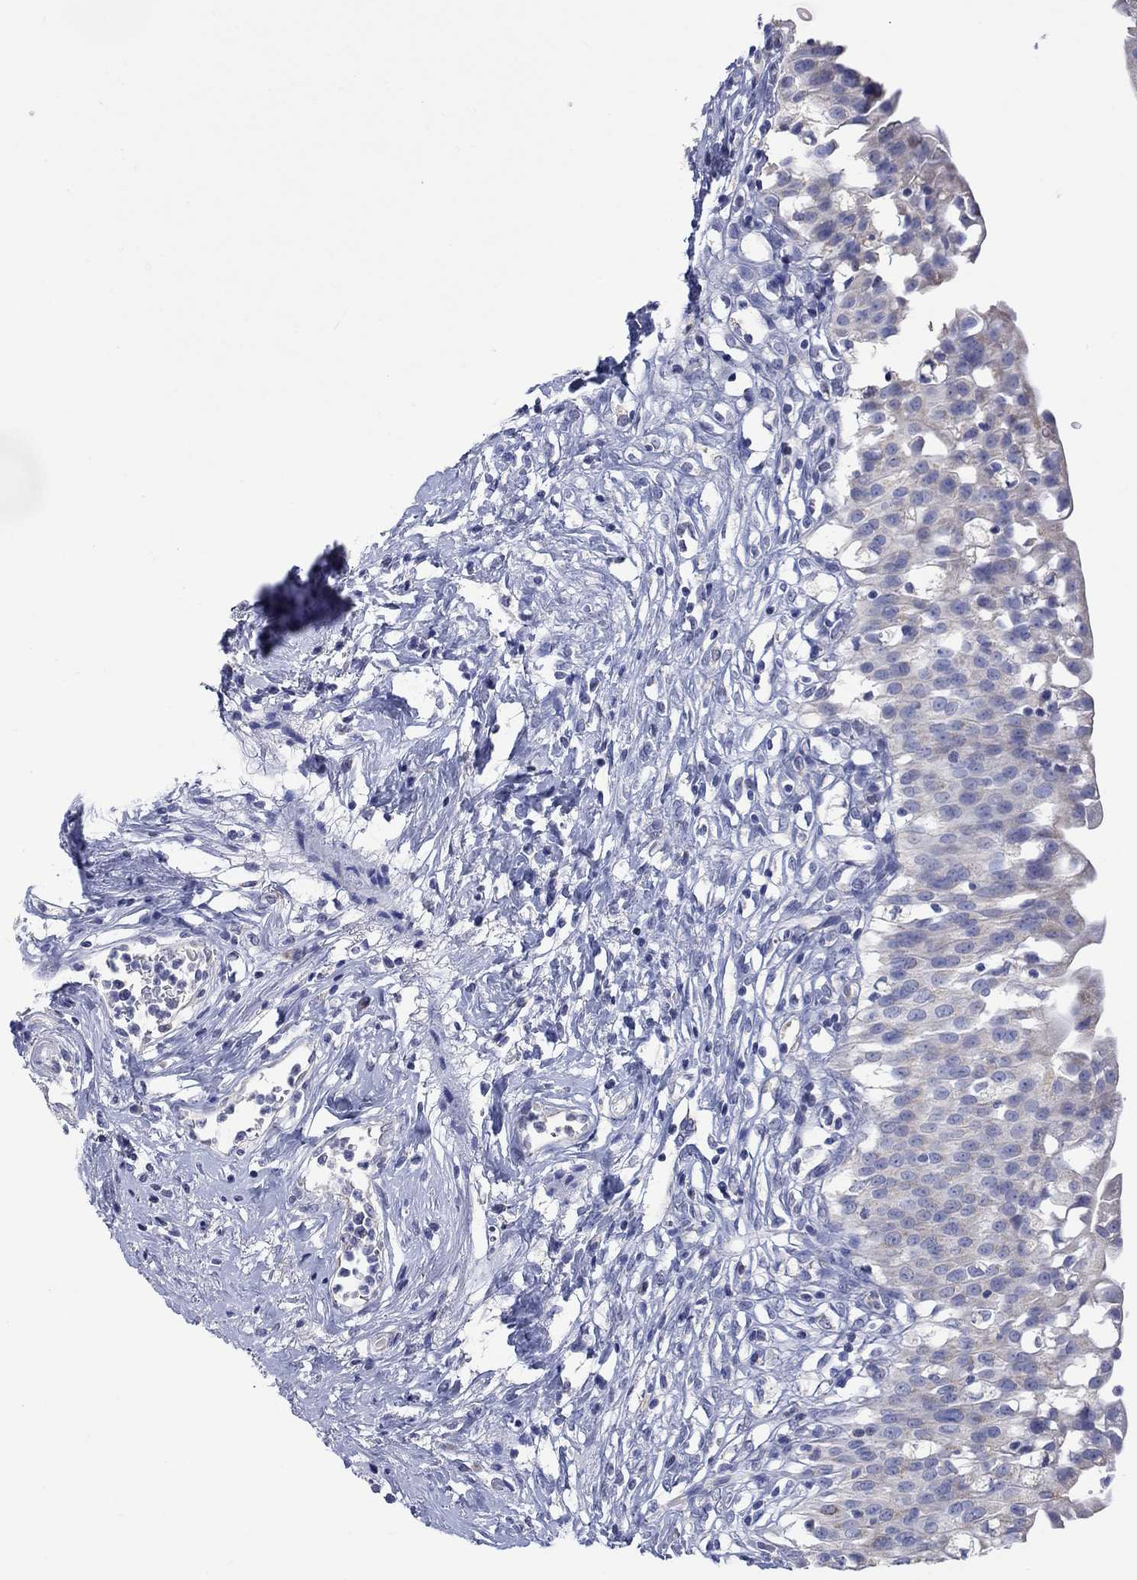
{"staining": {"intensity": "strong", "quantity": "<25%", "location": "cytoplasmic/membranous"}, "tissue": "urinary bladder", "cell_type": "Urothelial cells", "image_type": "normal", "snomed": [{"axis": "morphology", "description": "Normal tissue, NOS"}, {"axis": "topography", "description": "Urinary bladder"}], "caption": "A photomicrograph showing strong cytoplasmic/membranous expression in about <25% of urothelial cells in unremarkable urinary bladder, as visualized by brown immunohistochemical staining.", "gene": "CLVS1", "patient": {"sex": "male", "age": 76}}